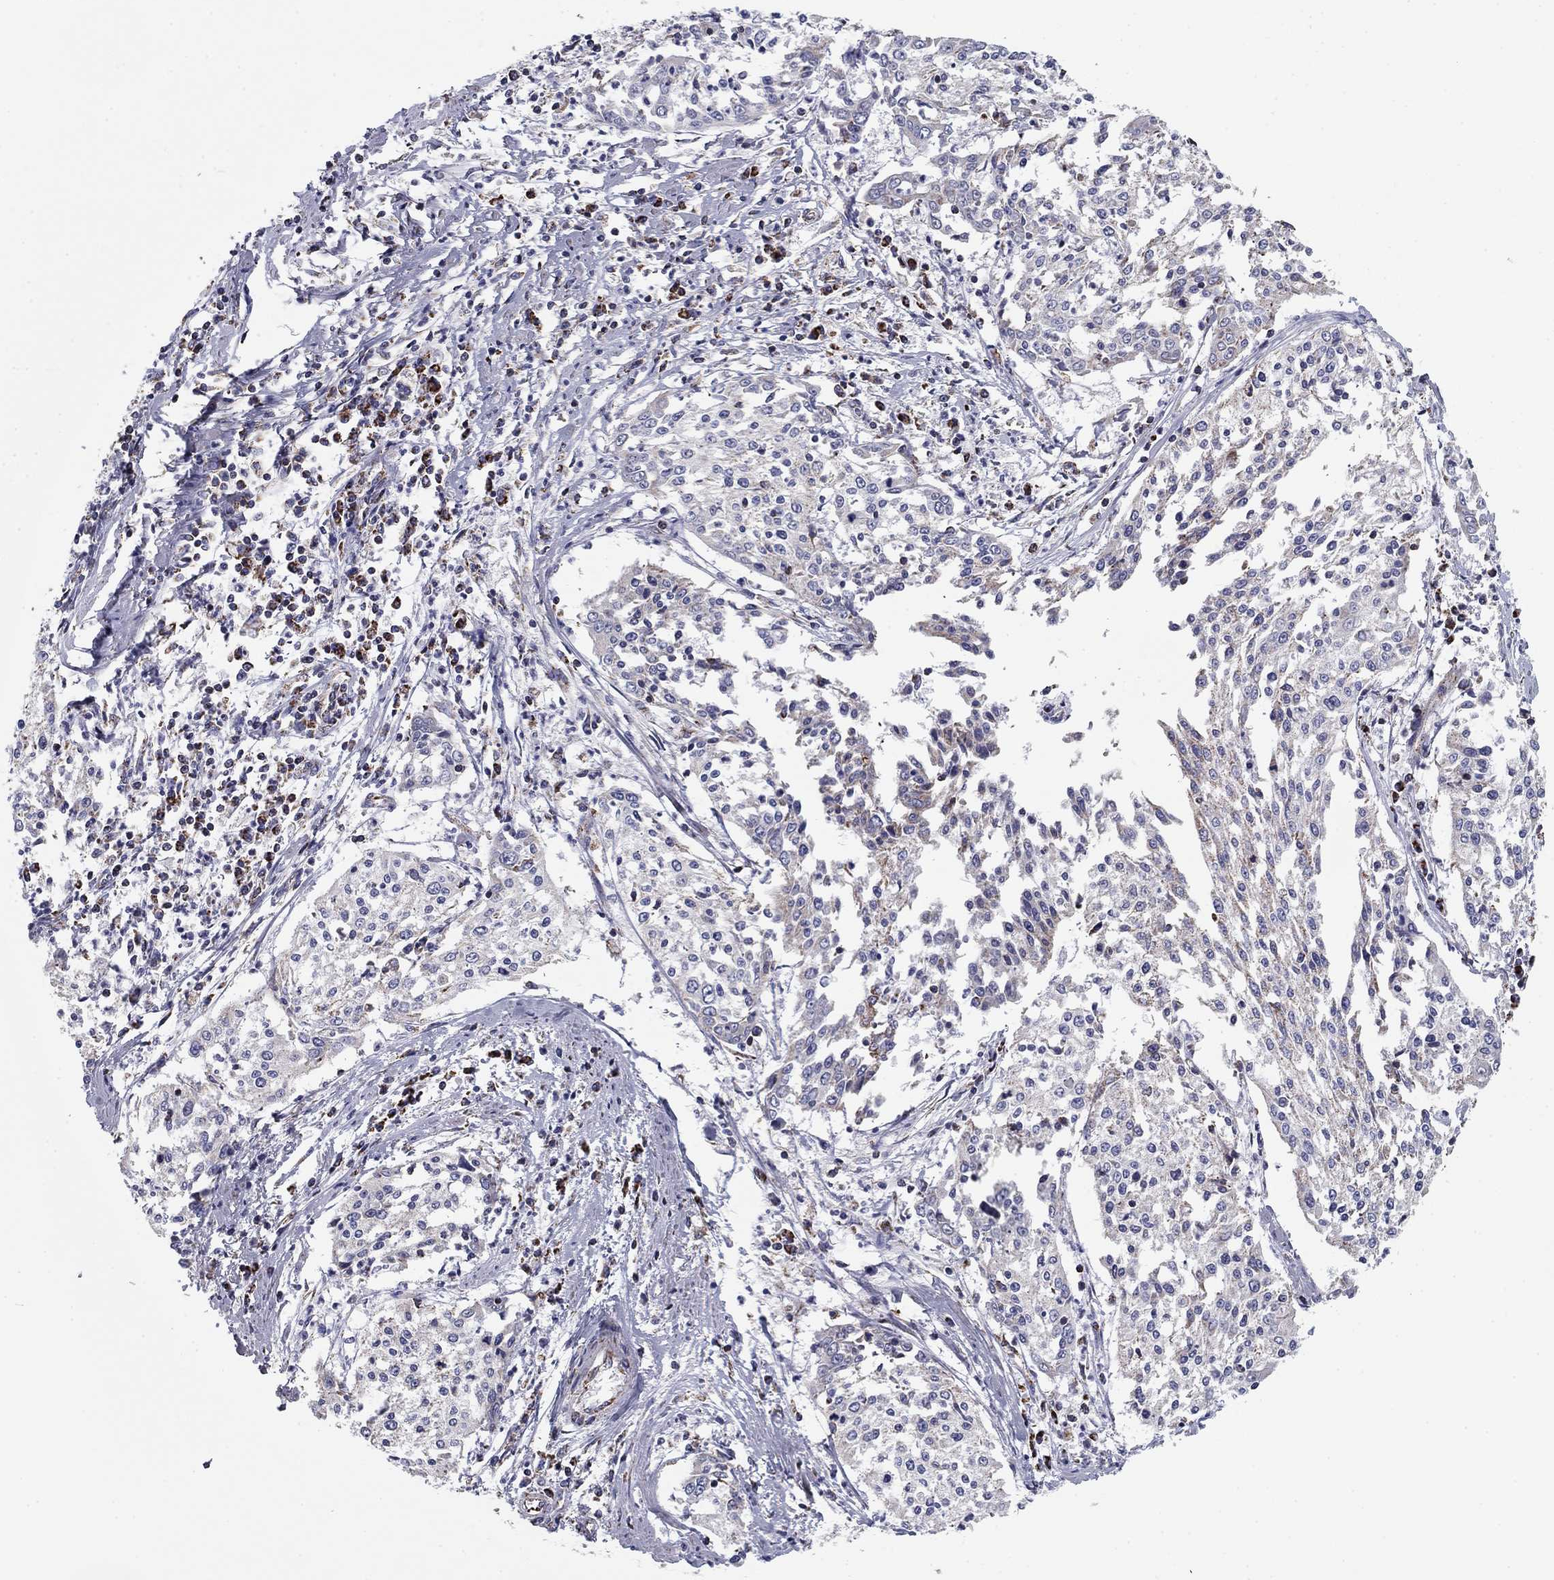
{"staining": {"intensity": "moderate", "quantity": "<25%", "location": "cytoplasmic/membranous"}, "tissue": "cervical cancer", "cell_type": "Tumor cells", "image_type": "cancer", "snomed": [{"axis": "morphology", "description": "Squamous cell carcinoma, NOS"}, {"axis": "topography", "description": "Cervix"}], "caption": "The immunohistochemical stain shows moderate cytoplasmic/membranous staining in tumor cells of squamous cell carcinoma (cervical) tissue. The staining is performed using DAB (3,3'-diaminobenzidine) brown chromogen to label protein expression. The nuclei are counter-stained blue using hematoxylin.", "gene": "NDUFV1", "patient": {"sex": "female", "age": 41}}